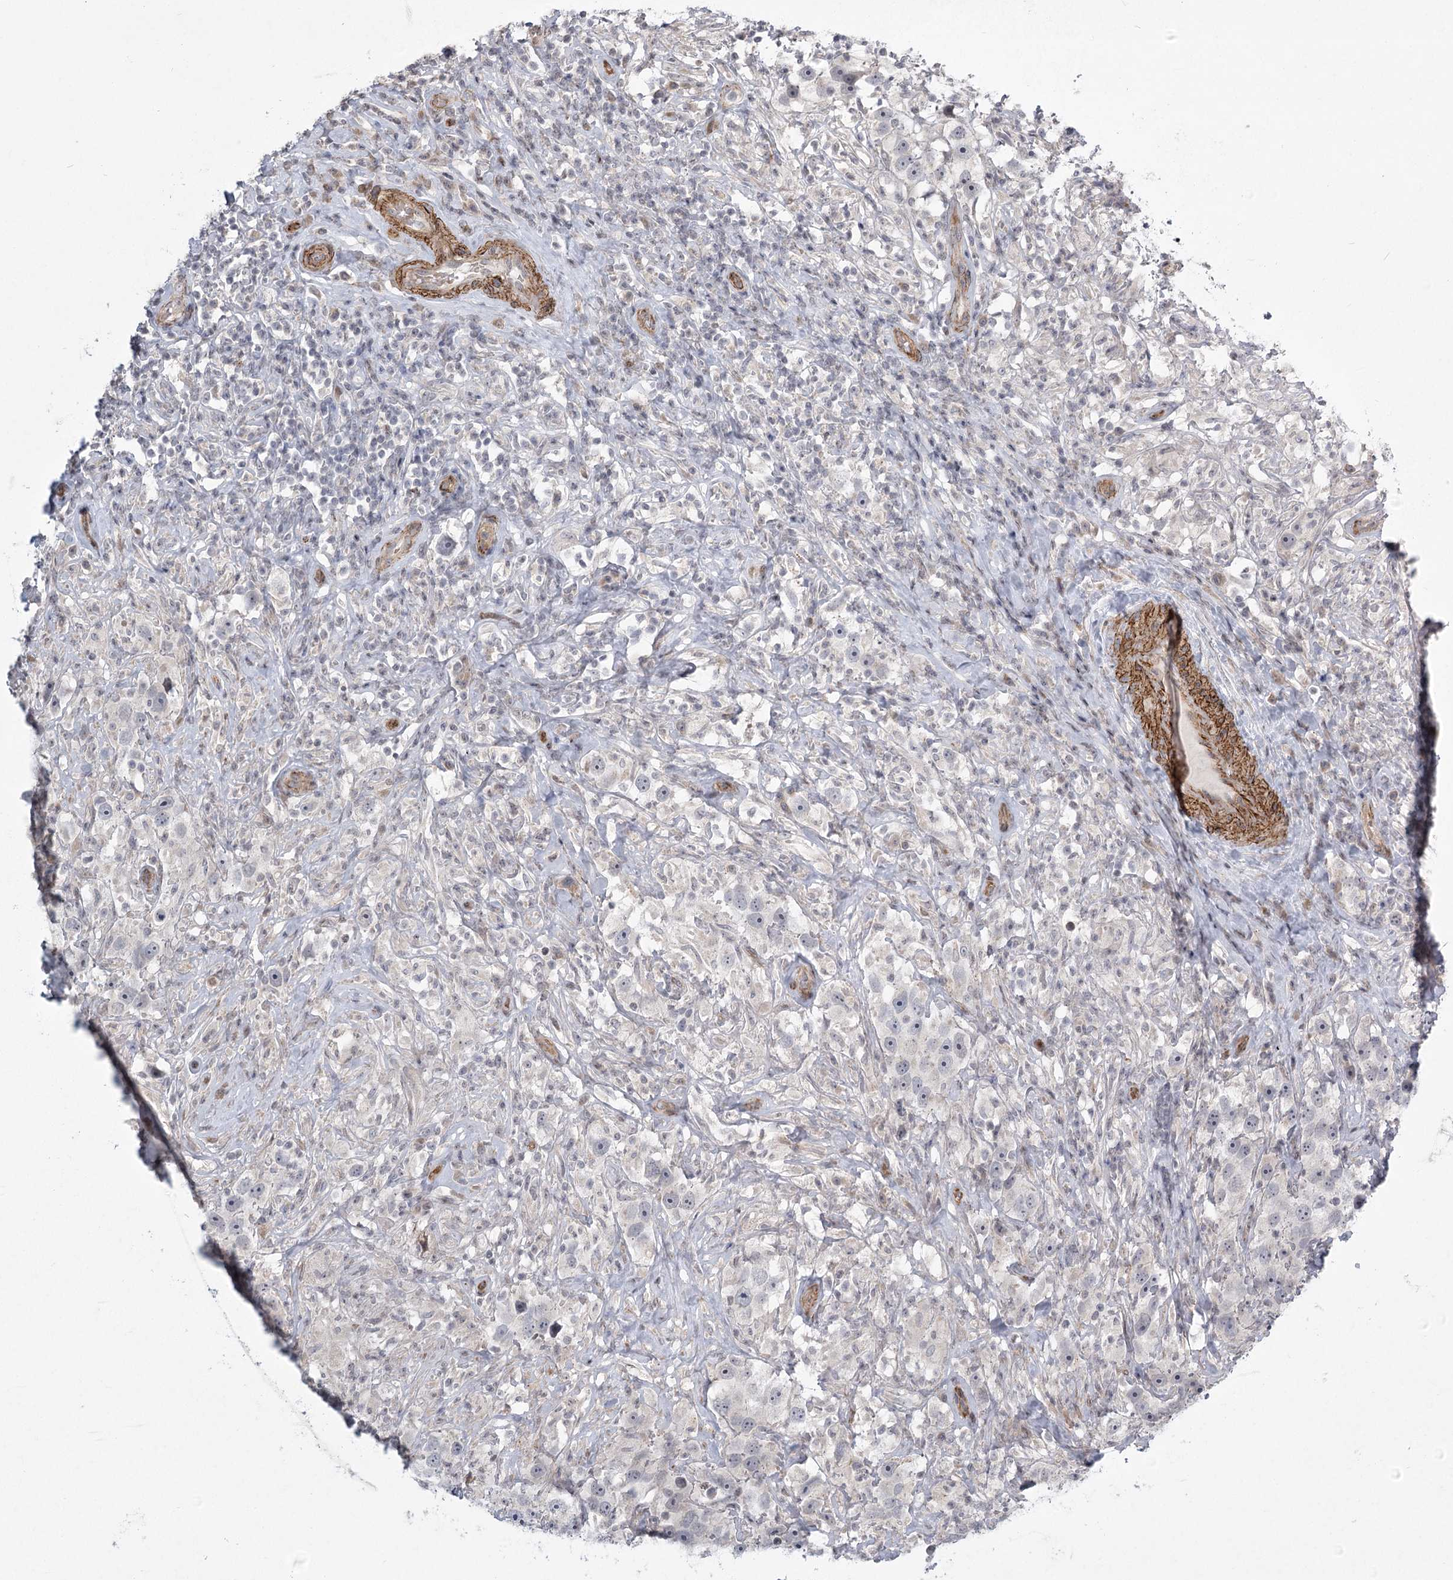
{"staining": {"intensity": "negative", "quantity": "none", "location": "none"}, "tissue": "testis cancer", "cell_type": "Tumor cells", "image_type": "cancer", "snomed": [{"axis": "morphology", "description": "Seminoma, NOS"}, {"axis": "topography", "description": "Testis"}], "caption": "DAB immunohistochemical staining of testis seminoma demonstrates no significant positivity in tumor cells. (DAB (3,3'-diaminobenzidine) IHC visualized using brightfield microscopy, high magnification).", "gene": "MEPE", "patient": {"sex": "male", "age": 49}}